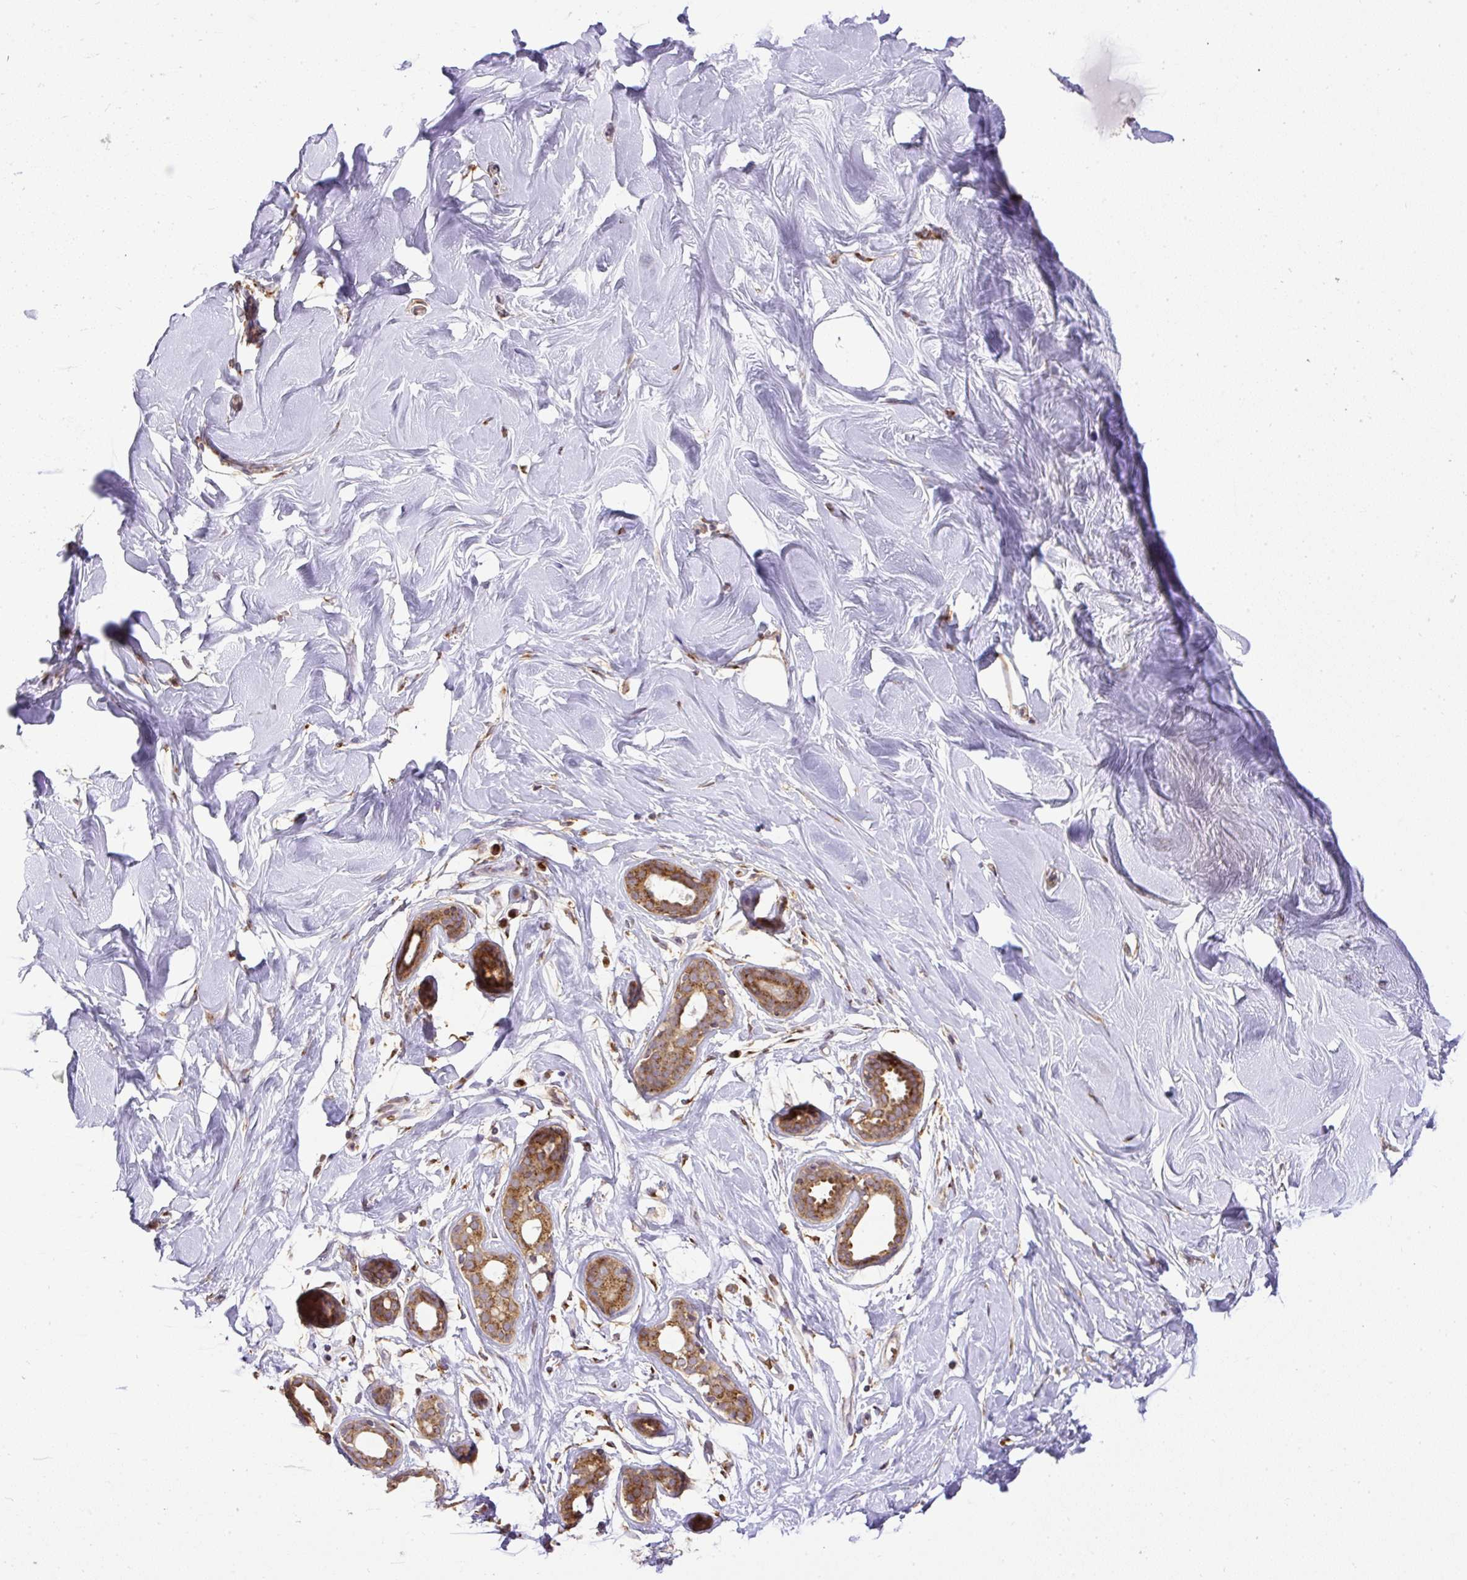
{"staining": {"intensity": "negative", "quantity": "none", "location": "none"}, "tissue": "breast", "cell_type": "Adipocytes", "image_type": "normal", "snomed": [{"axis": "morphology", "description": "Normal tissue, NOS"}, {"axis": "topography", "description": "Breast"}], "caption": "An IHC image of benign breast is shown. There is no staining in adipocytes of breast.", "gene": "SMC4", "patient": {"sex": "female", "age": 27}}